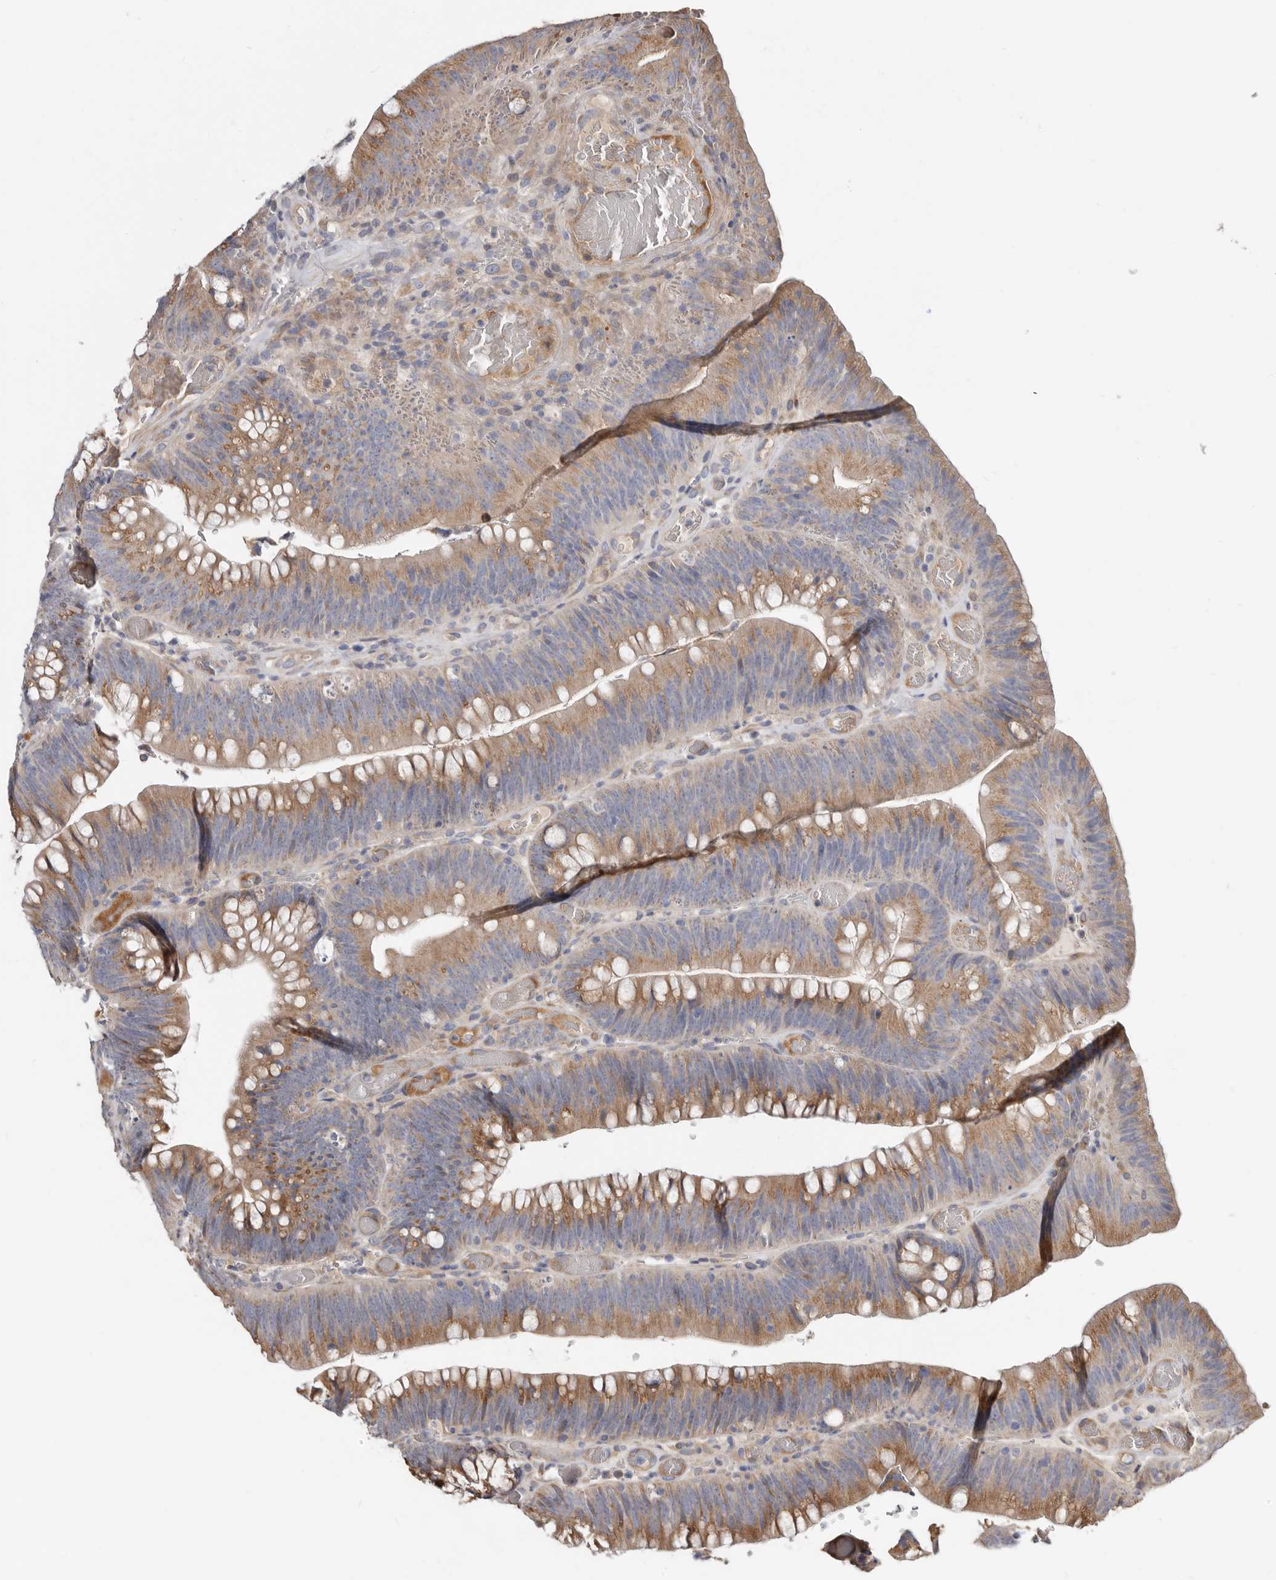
{"staining": {"intensity": "moderate", "quantity": ">75%", "location": "cytoplasmic/membranous"}, "tissue": "colorectal cancer", "cell_type": "Tumor cells", "image_type": "cancer", "snomed": [{"axis": "morphology", "description": "Normal tissue, NOS"}, {"axis": "topography", "description": "Colon"}], "caption": "IHC (DAB (3,3'-diaminobenzidine)) staining of colorectal cancer exhibits moderate cytoplasmic/membranous protein positivity in about >75% of tumor cells.", "gene": "ASIC5", "patient": {"sex": "female", "age": 82}}